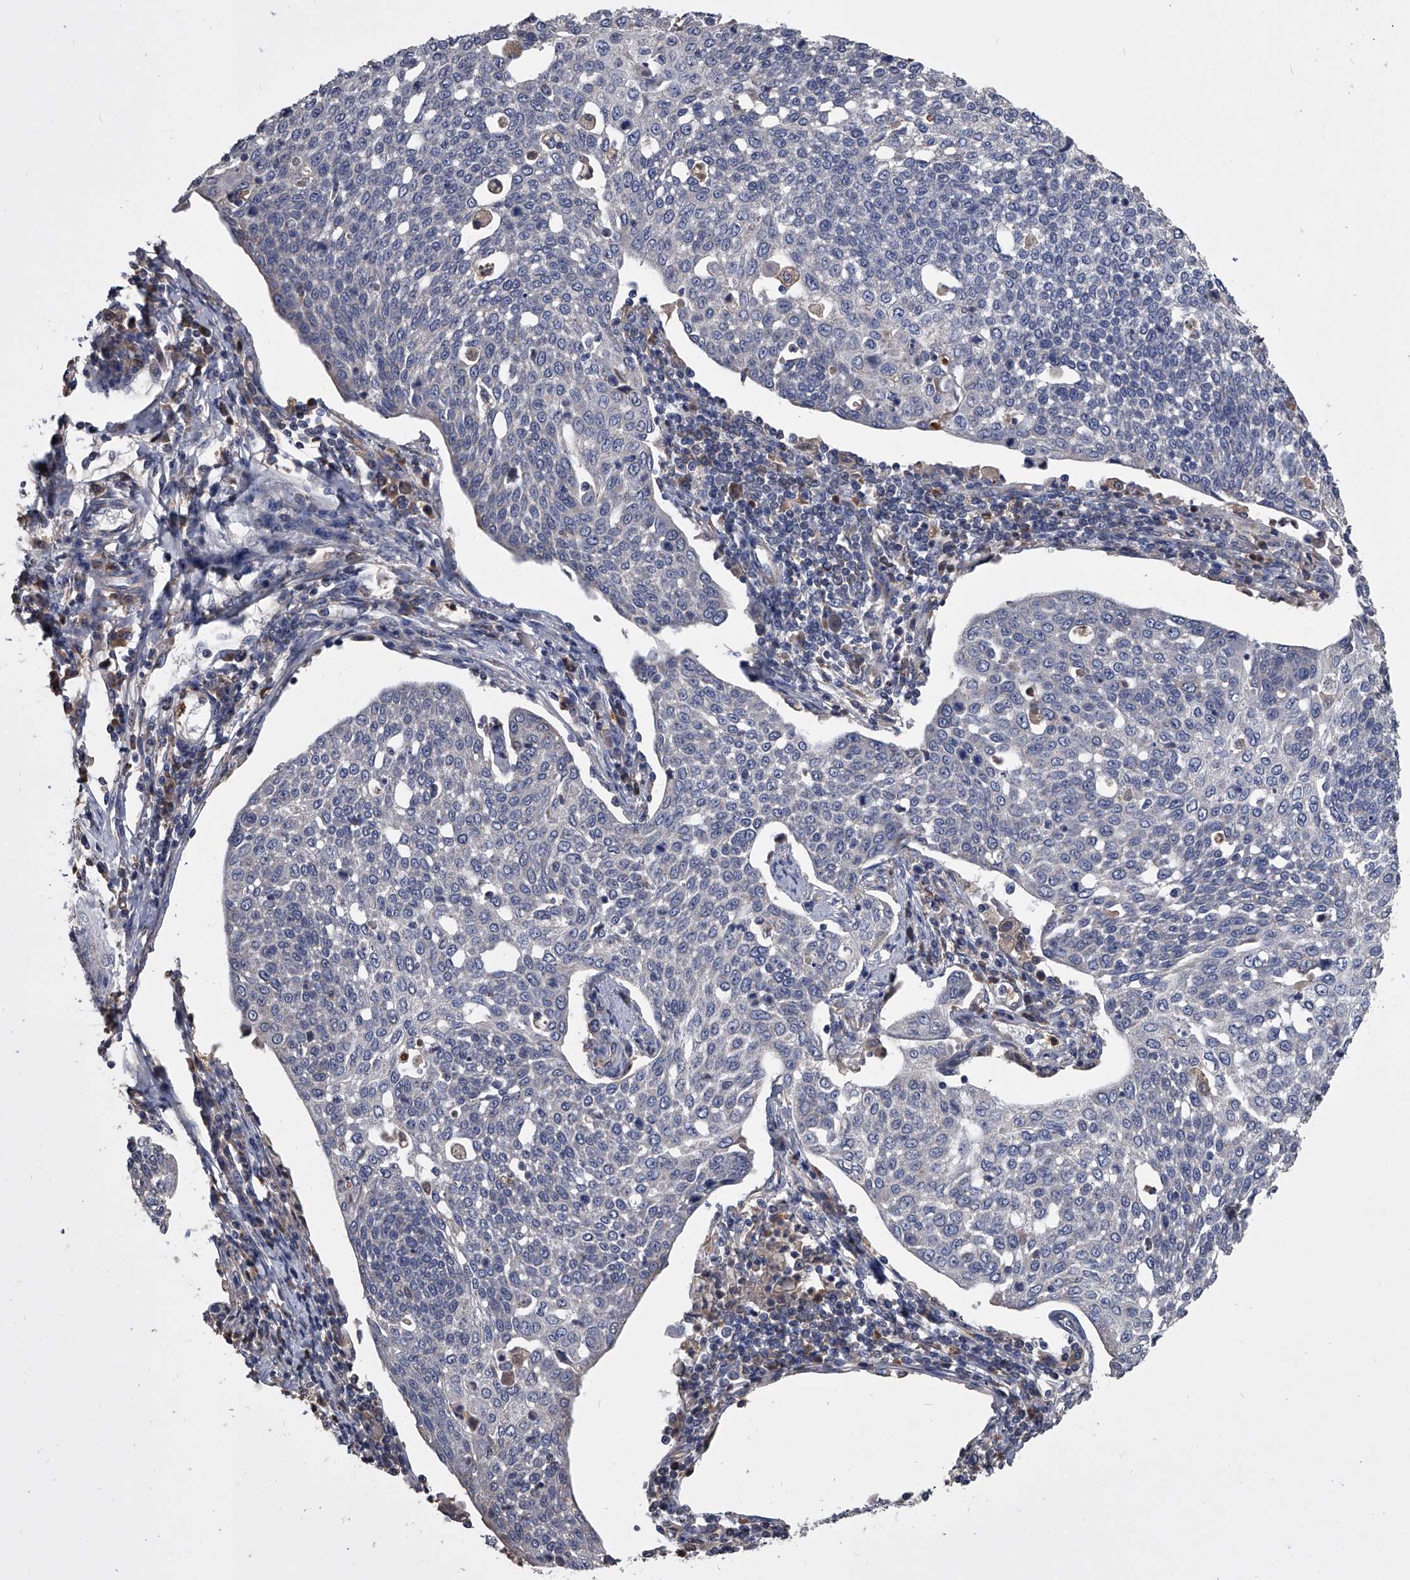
{"staining": {"intensity": "negative", "quantity": "none", "location": "none"}, "tissue": "cervical cancer", "cell_type": "Tumor cells", "image_type": "cancer", "snomed": [{"axis": "morphology", "description": "Squamous cell carcinoma, NOS"}, {"axis": "topography", "description": "Cervix"}], "caption": "DAB immunohistochemical staining of cervical cancer exhibits no significant positivity in tumor cells. (Stains: DAB (3,3'-diaminobenzidine) immunohistochemistry (IHC) with hematoxylin counter stain, Microscopy: brightfield microscopy at high magnification).", "gene": "NRP1", "patient": {"sex": "female", "age": 34}}